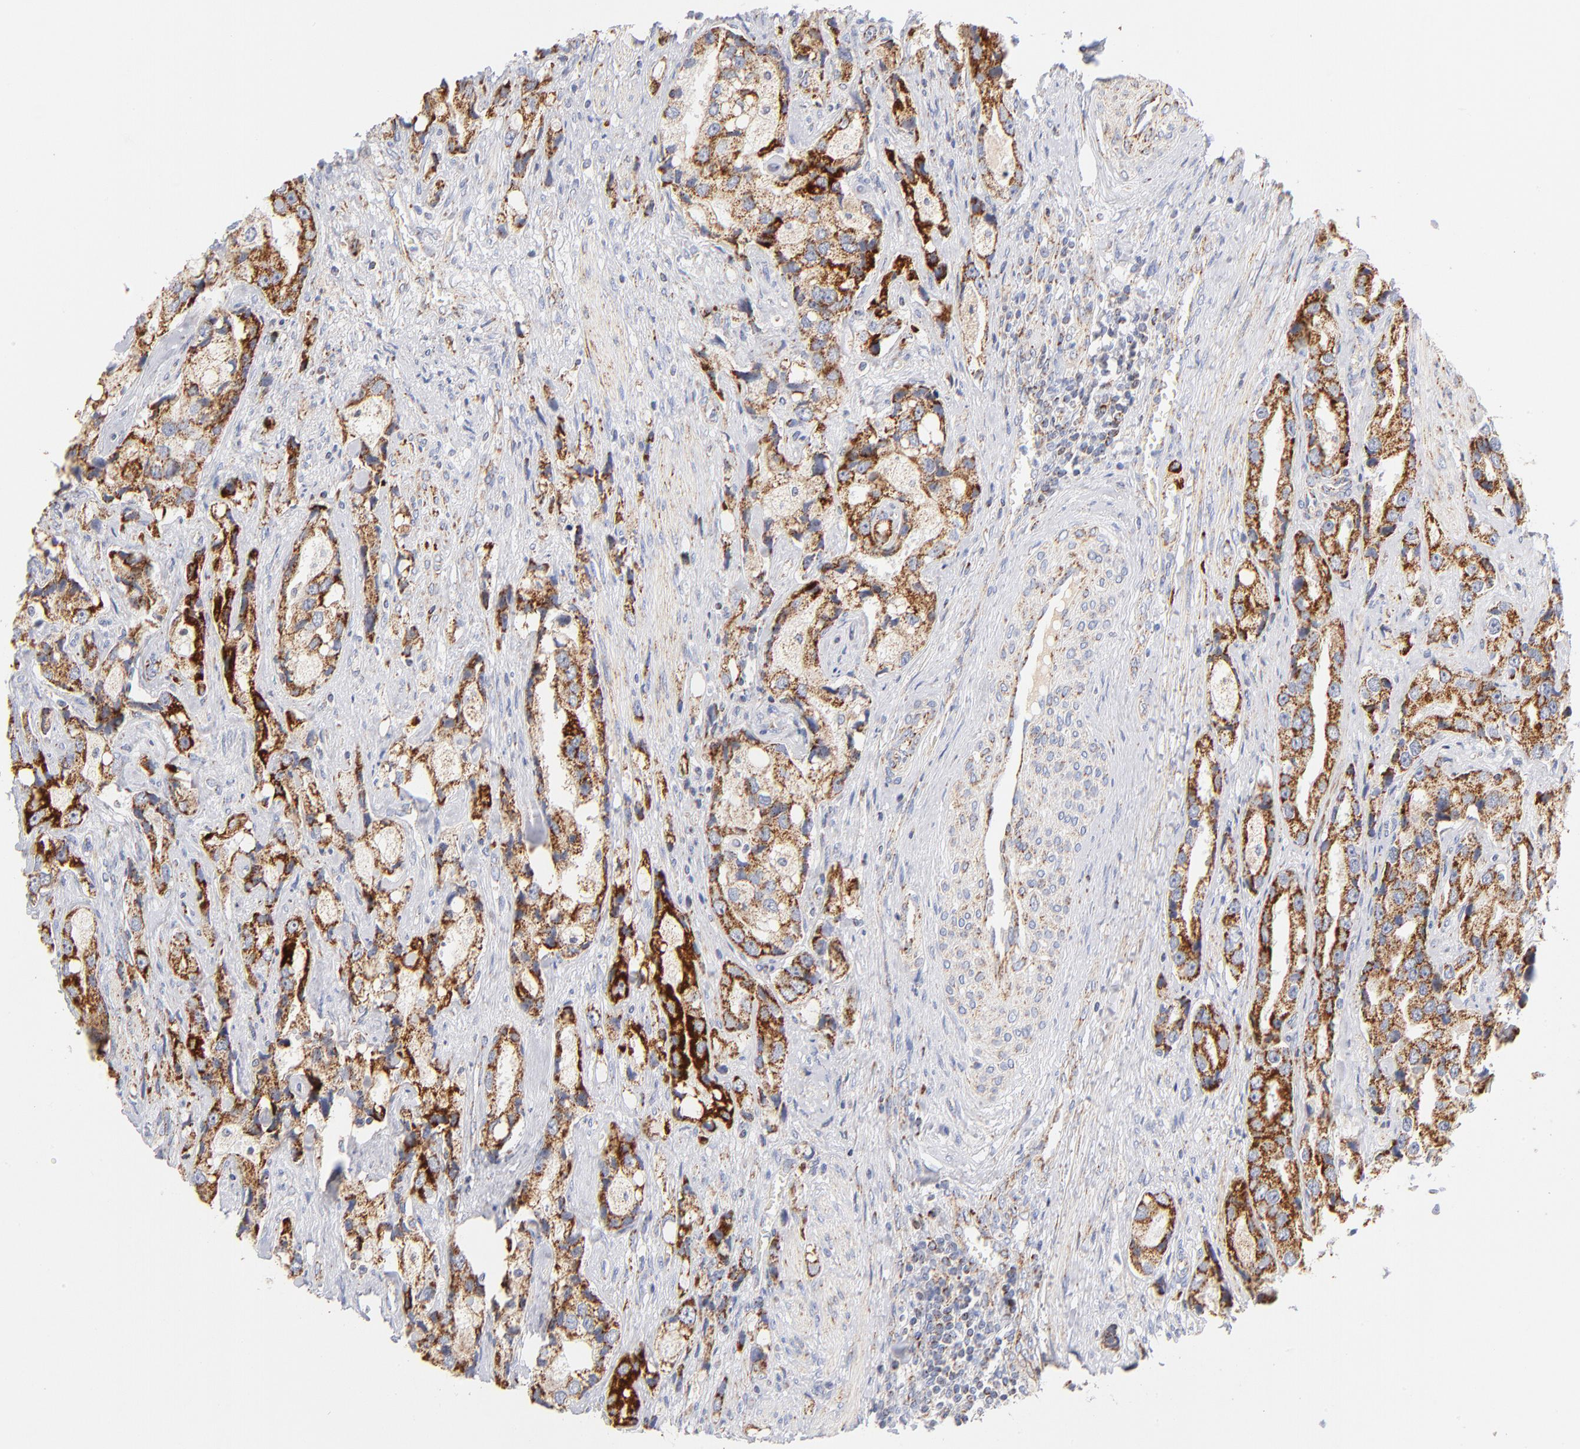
{"staining": {"intensity": "strong", "quantity": ">75%", "location": "cytoplasmic/membranous"}, "tissue": "prostate cancer", "cell_type": "Tumor cells", "image_type": "cancer", "snomed": [{"axis": "morphology", "description": "Adenocarcinoma, High grade"}, {"axis": "topography", "description": "Prostate"}], "caption": "Brown immunohistochemical staining in human prostate cancer (high-grade adenocarcinoma) exhibits strong cytoplasmic/membranous staining in approximately >75% of tumor cells.", "gene": "DLAT", "patient": {"sex": "male", "age": 63}}